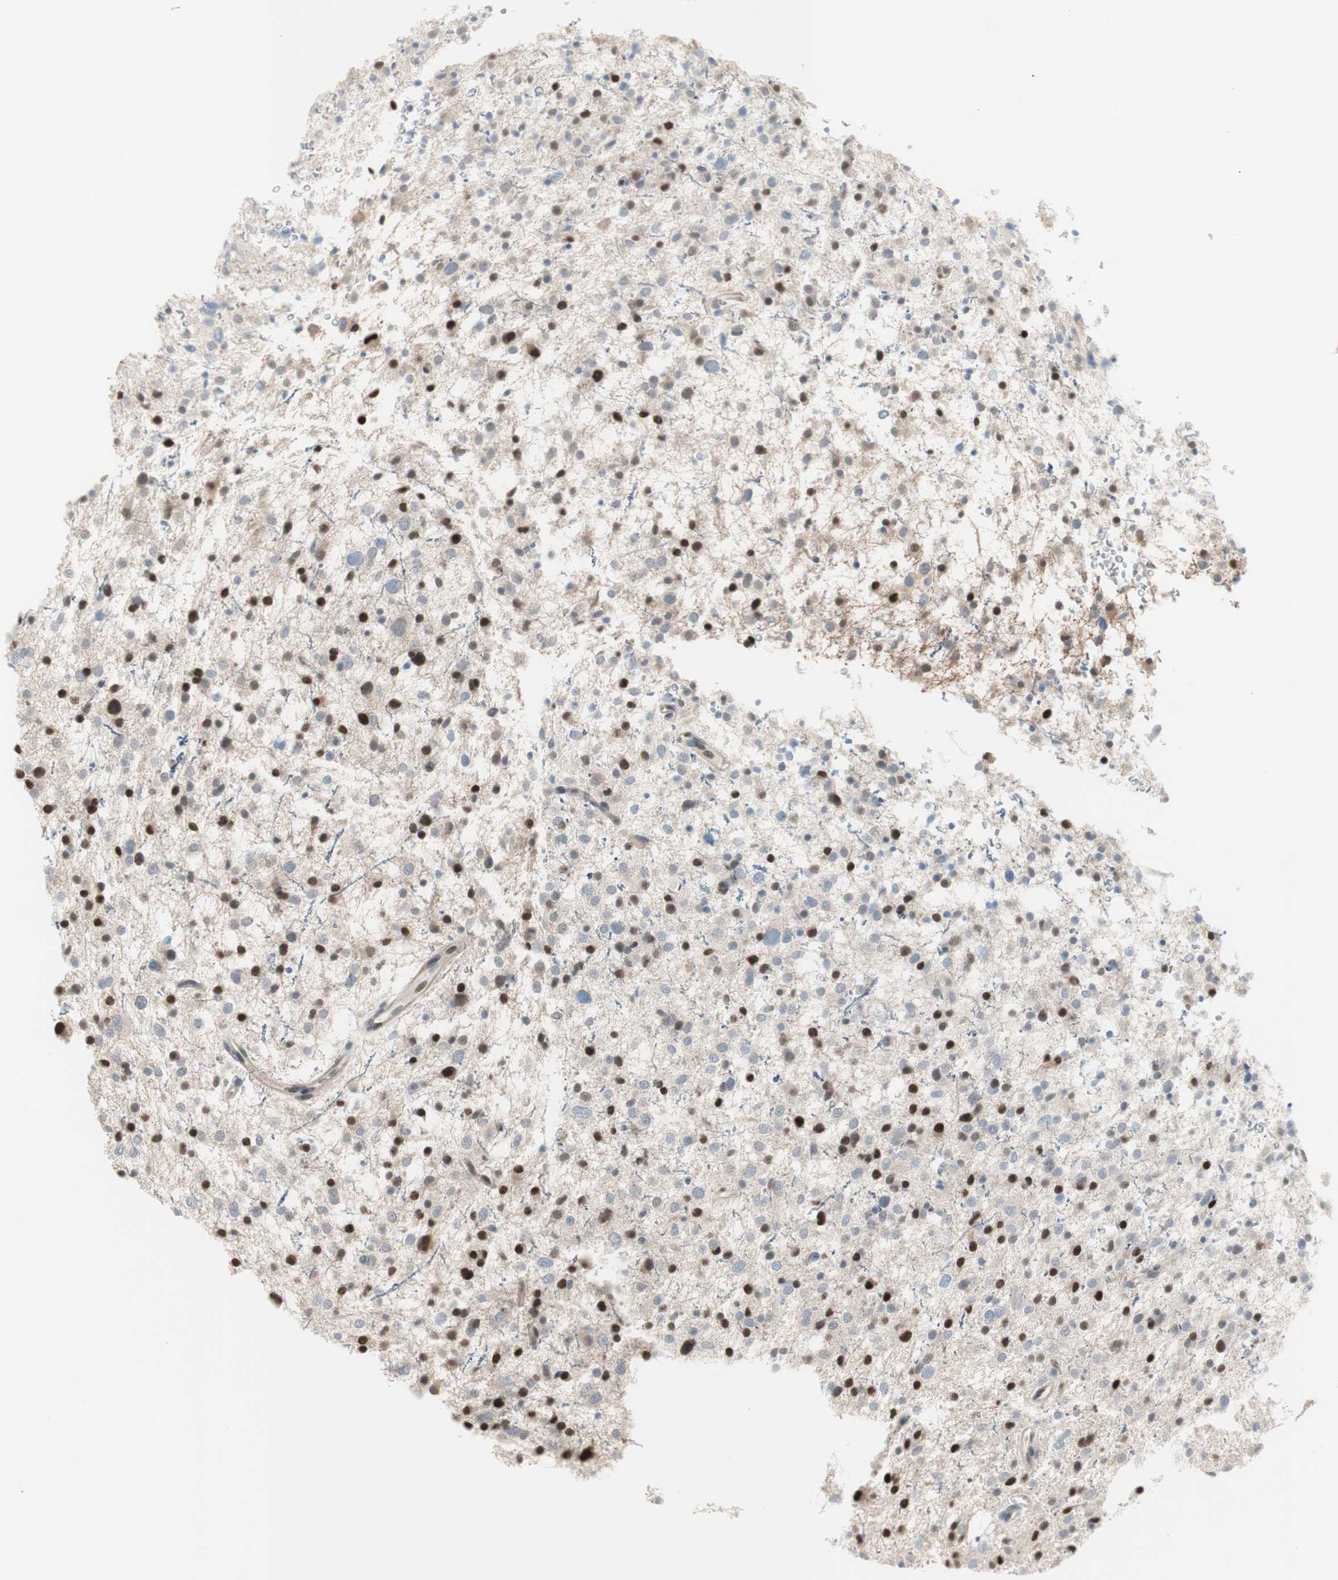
{"staining": {"intensity": "strong", "quantity": "25%-75%", "location": "nuclear"}, "tissue": "glioma", "cell_type": "Tumor cells", "image_type": "cancer", "snomed": [{"axis": "morphology", "description": "Glioma, malignant, Low grade"}, {"axis": "topography", "description": "Brain"}], "caption": "This micrograph displays immunohistochemistry staining of human glioma, with high strong nuclear expression in about 25%-75% of tumor cells.", "gene": "LONP2", "patient": {"sex": "female", "age": 37}}